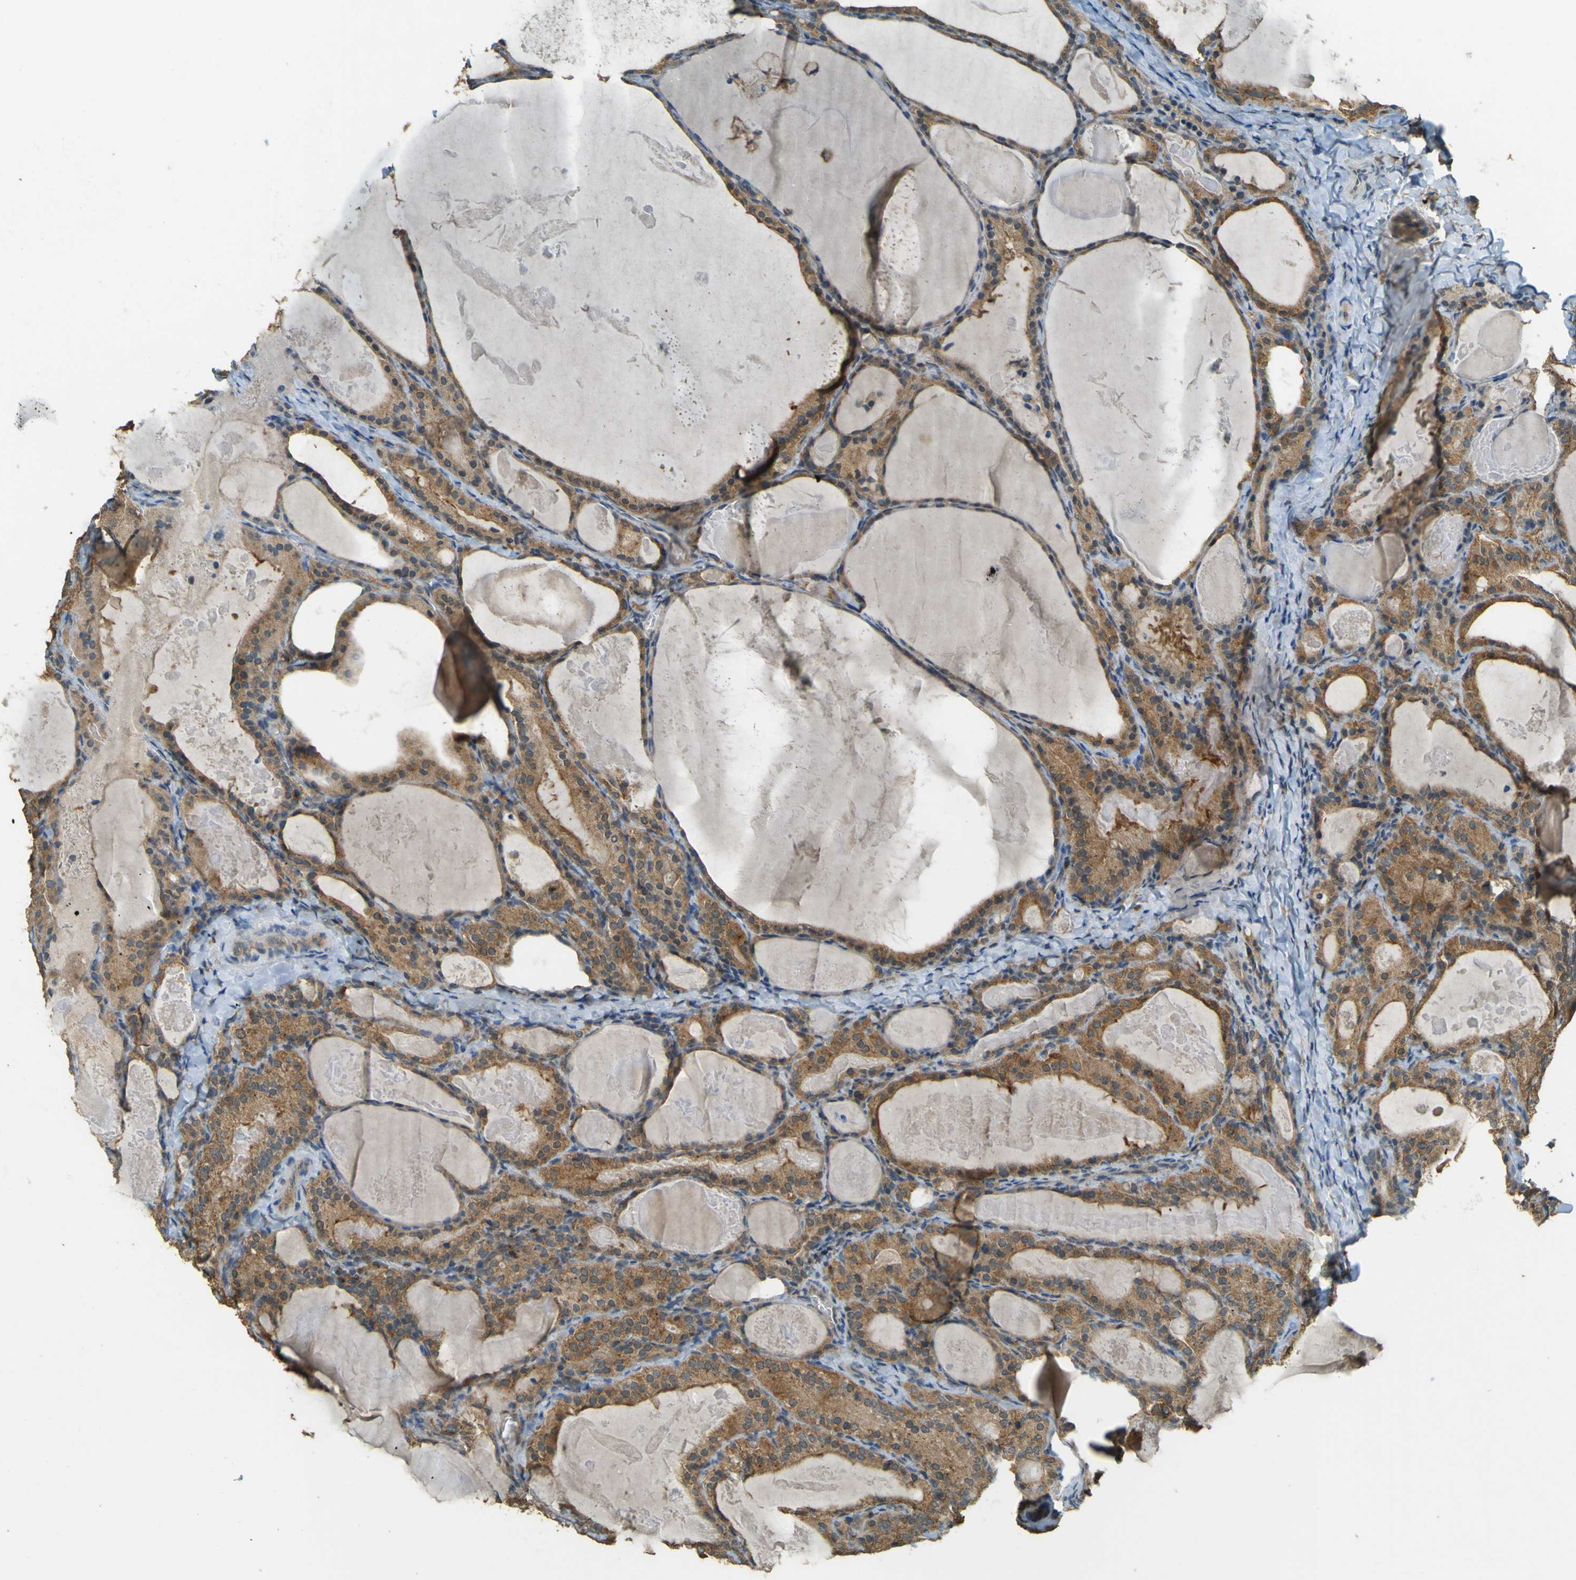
{"staining": {"intensity": "moderate", "quantity": ">75%", "location": "cytoplasmic/membranous"}, "tissue": "thyroid cancer", "cell_type": "Tumor cells", "image_type": "cancer", "snomed": [{"axis": "morphology", "description": "Papillary adenocarcinoma, NOS"}, {"axis": "topography", "description": "Thyroid gland"}], "caption": "Thyroid papillary adenocarcinoma stained with a protein marker shows moderate staining in tumor cells.", "gene": "GOLGA1", "patient": {"sex": "female", "age": 42}}